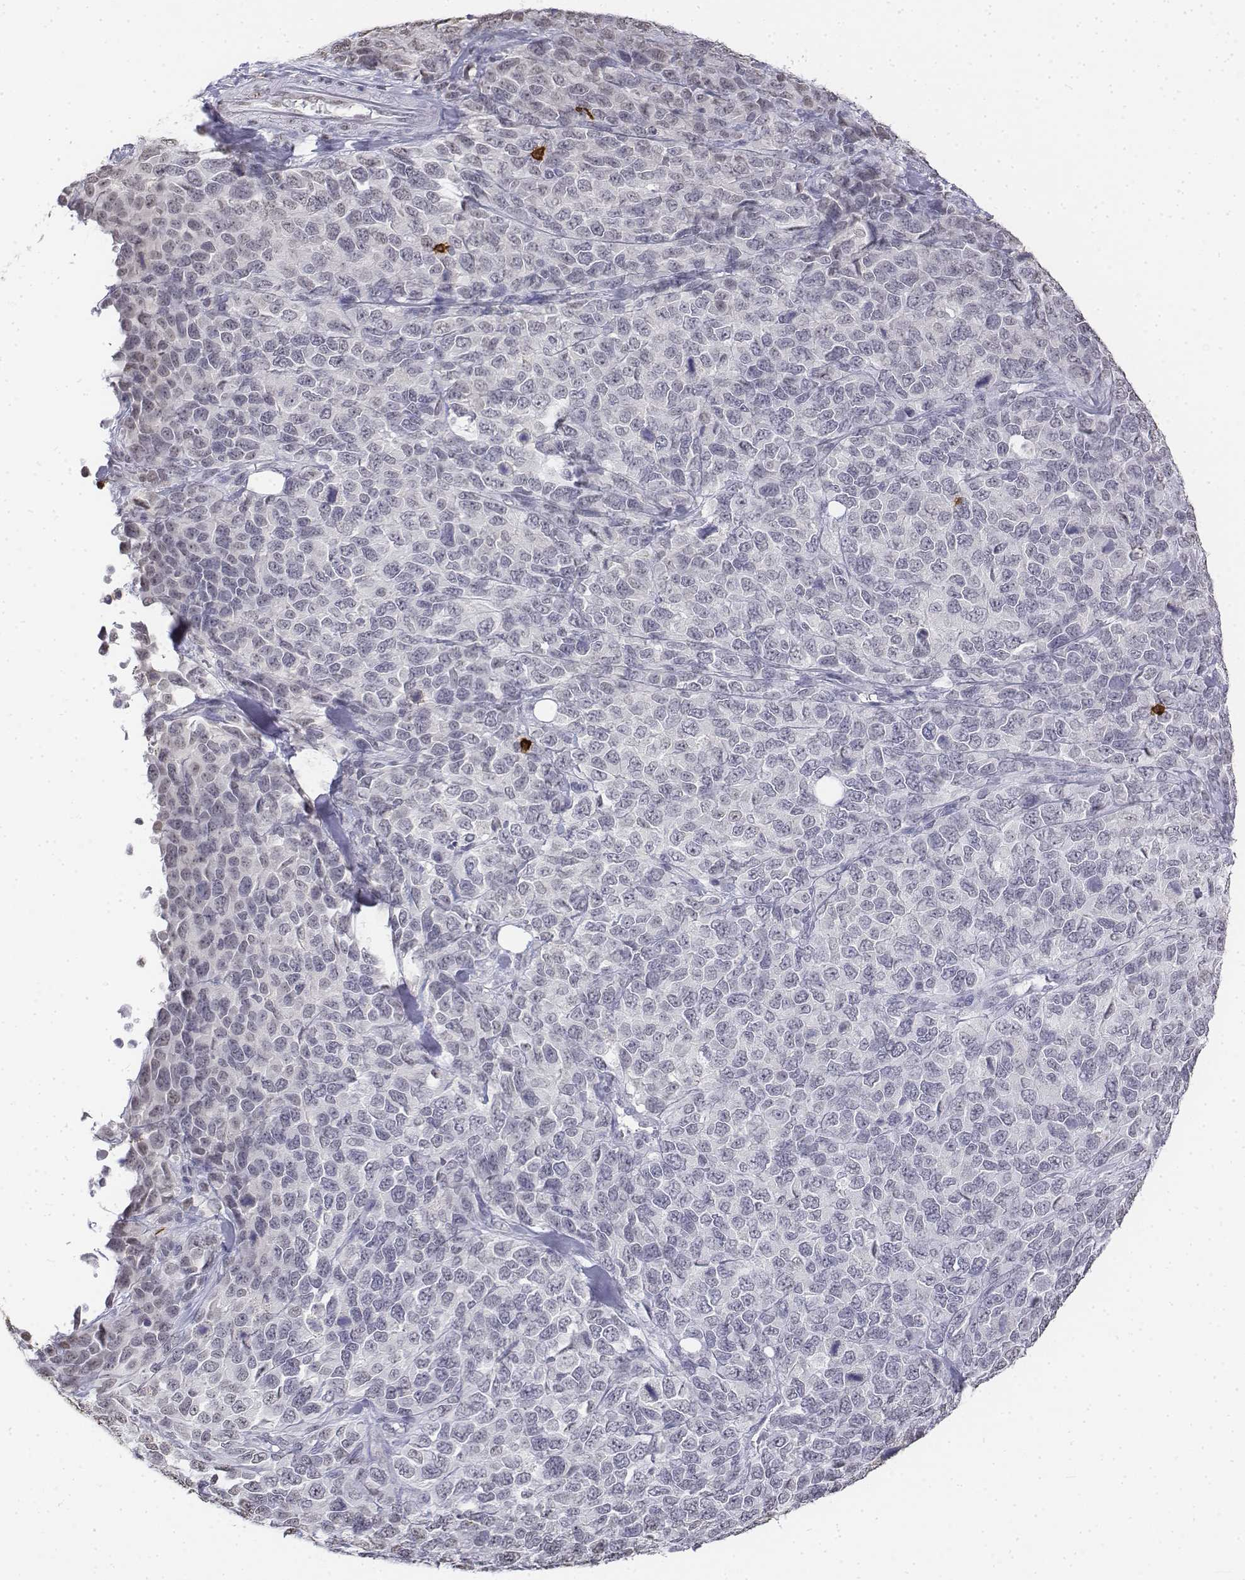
{"staining": {"intensity": "negative", "quantity": "none", "location": "none"}, "tissue": "melanoma", "cell_type": "Tumor cells", "image_type": "cancer", "snomed": [{"axis": "morphology", "description": "Malignant melanoma, Metastatic site"}, {"axis": "topography", "description": "Skin"}], "caption": "High magnification brightfield microscopy of malignant melanoma (metastatic site) stained with DAB (3,3'-diaminobenzidine) (brown) and counterstained with hematoxylin (blue): tumor cells show no significant positivity.", "gene": "CD3E", "patient": {"sex": "male", "age": 84}}